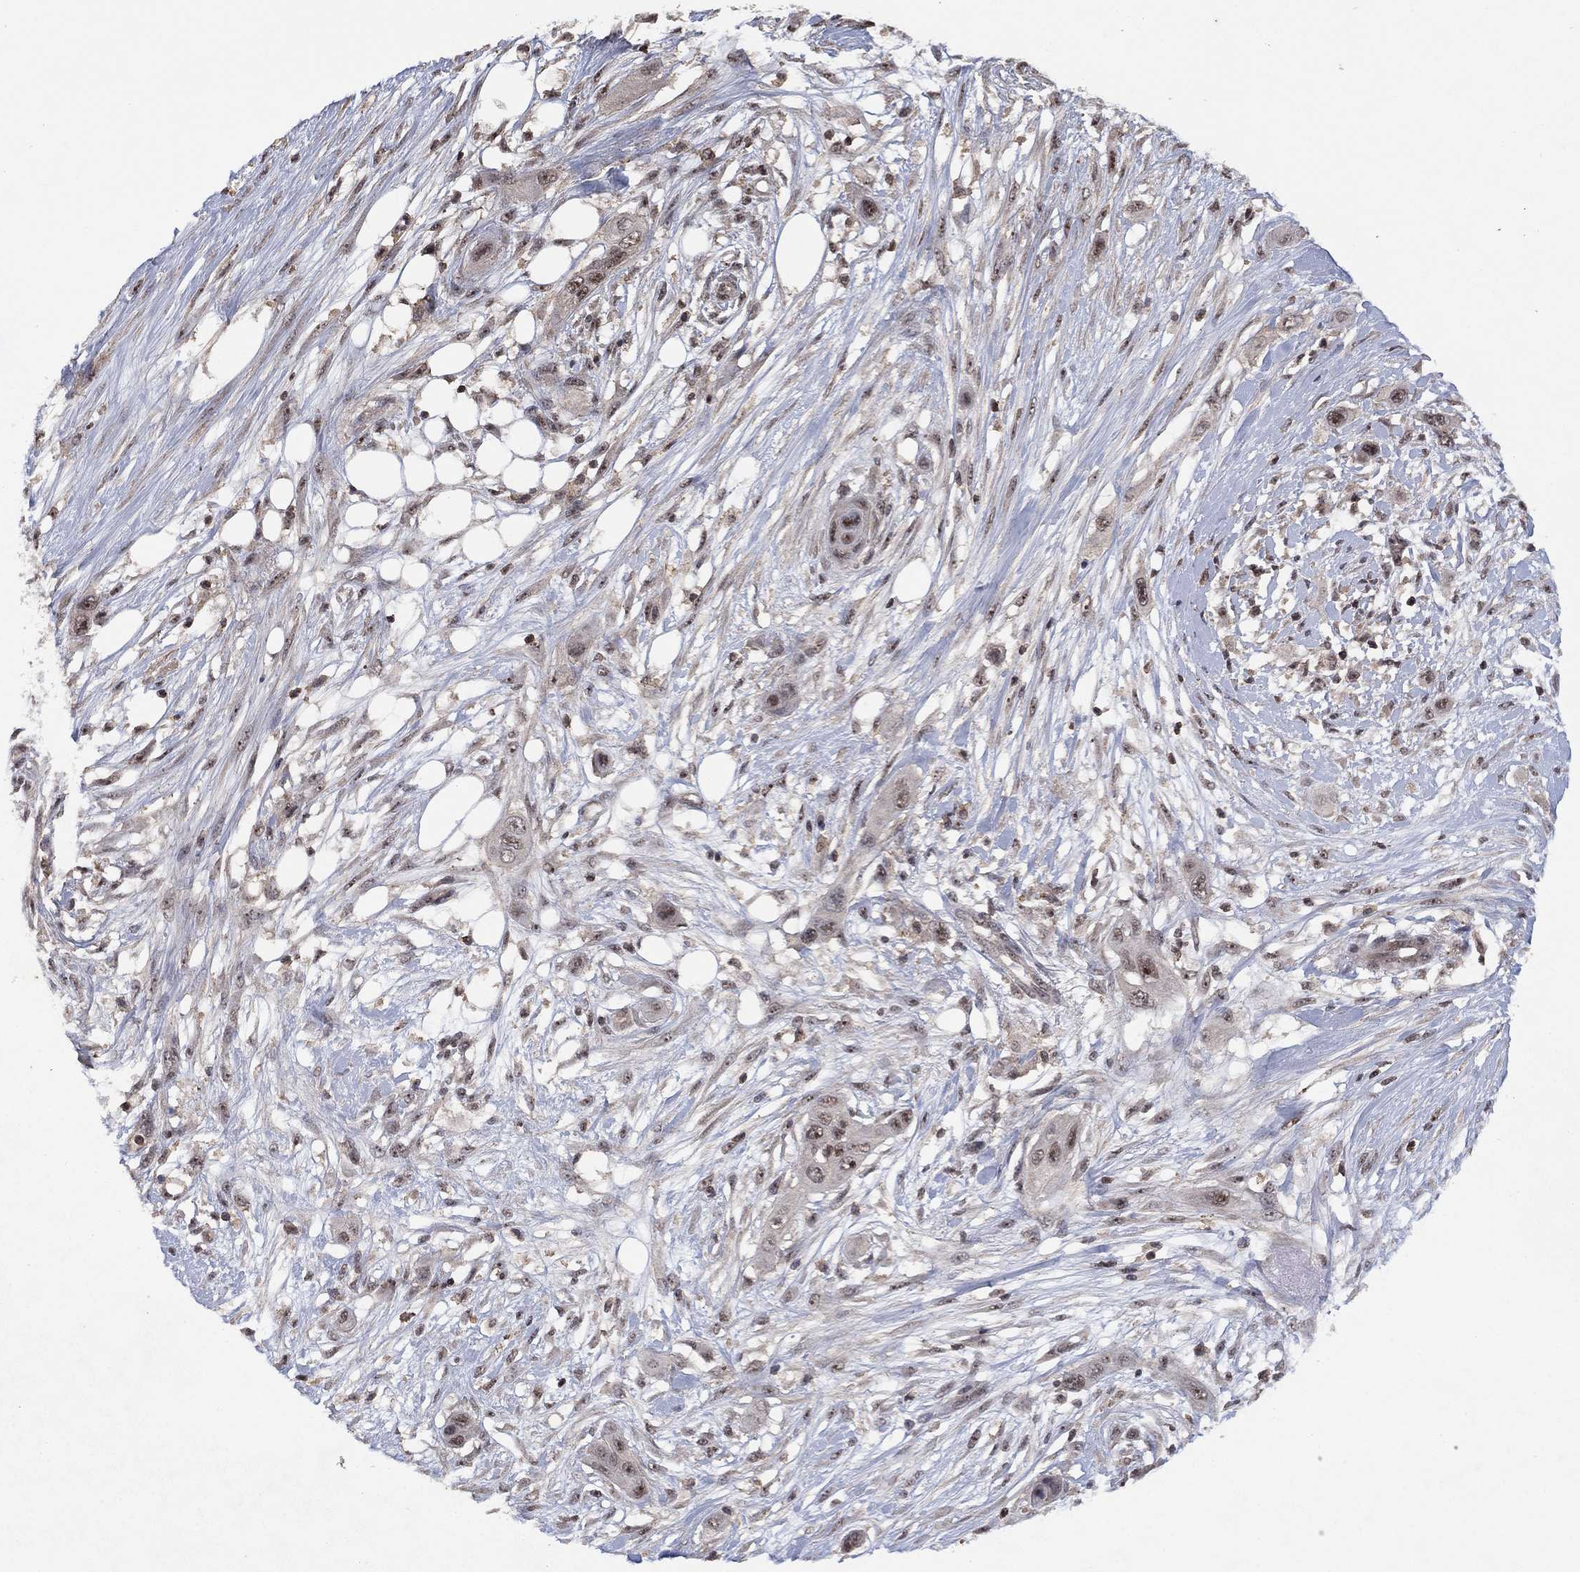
{"staining": {"intensity": "negative", "quantity": "none", "location": "none"}, "tissue": "skin cancer", "cell_type": "Tumor cells", "image_type": "cancer", "snomed": [{"axis": "morphology", "description": "Squamous cell carcinoma, NOS"}, {"axis": "topography", "description": "Skin"}], "caption": "An image of squamous cell carcinoma (skin) stained for a protein reveals no brown staining in tumor cells.", "gene": "NELFCD", "patient": {"sex": "male", "age": 79}}